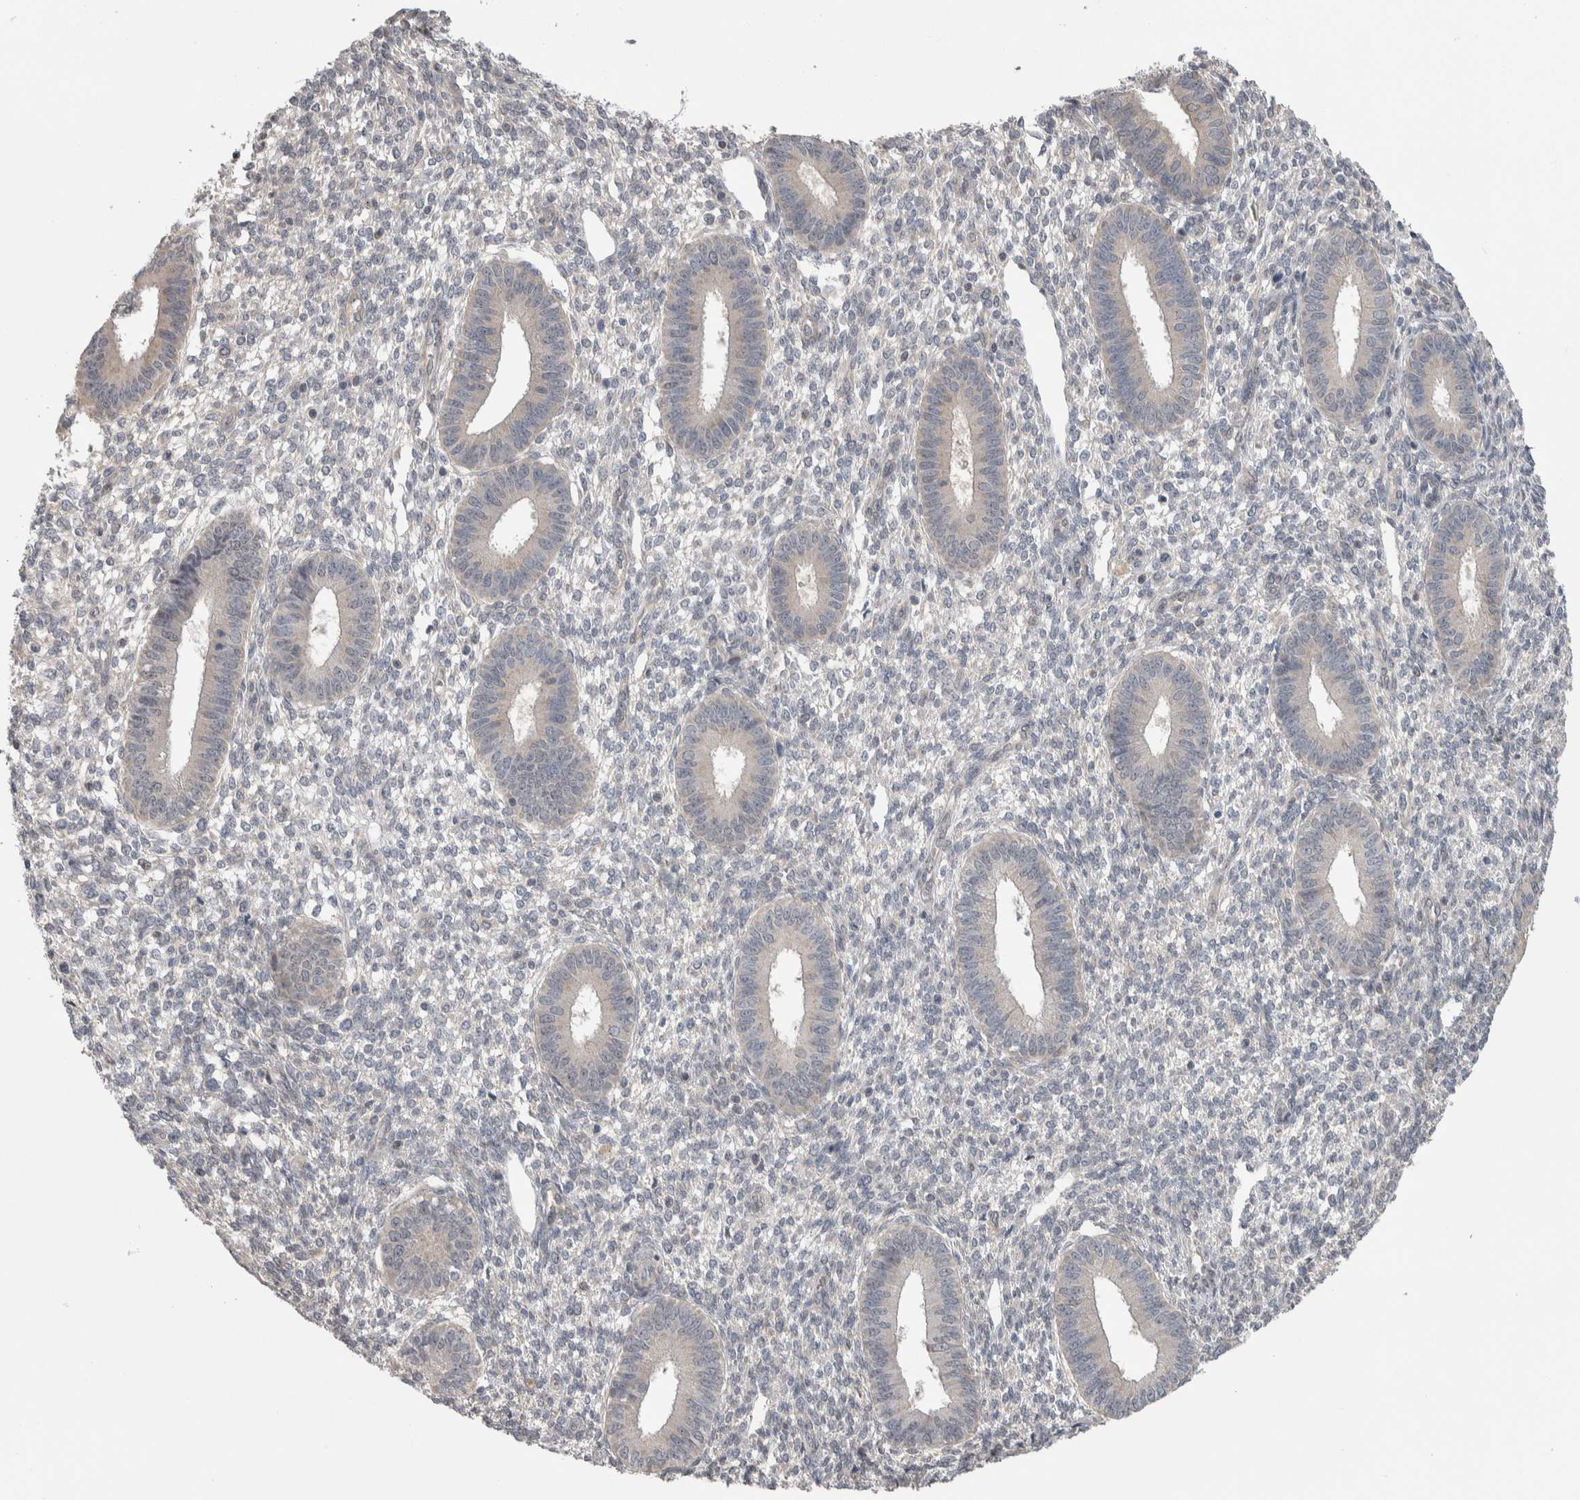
{"staining": {"intensity": "negative", "quantity": "none", "location": "none"}, "tissue": "endometrium", "cell_type": "Cells in endometrial stroma", "image_type": "normal", "snomed": [{"axis": "morphology", "description": "Normal tissue, NOS"}, {"axis": "topography", "description": "Endometrium"}], "caption": "This is an IHC histopathology image of normal human endometrium. There is no positivity in cells in endometrial stroma.", "gene": "TAX1BP1", "patient": {"sex": "female", "age": 46}}